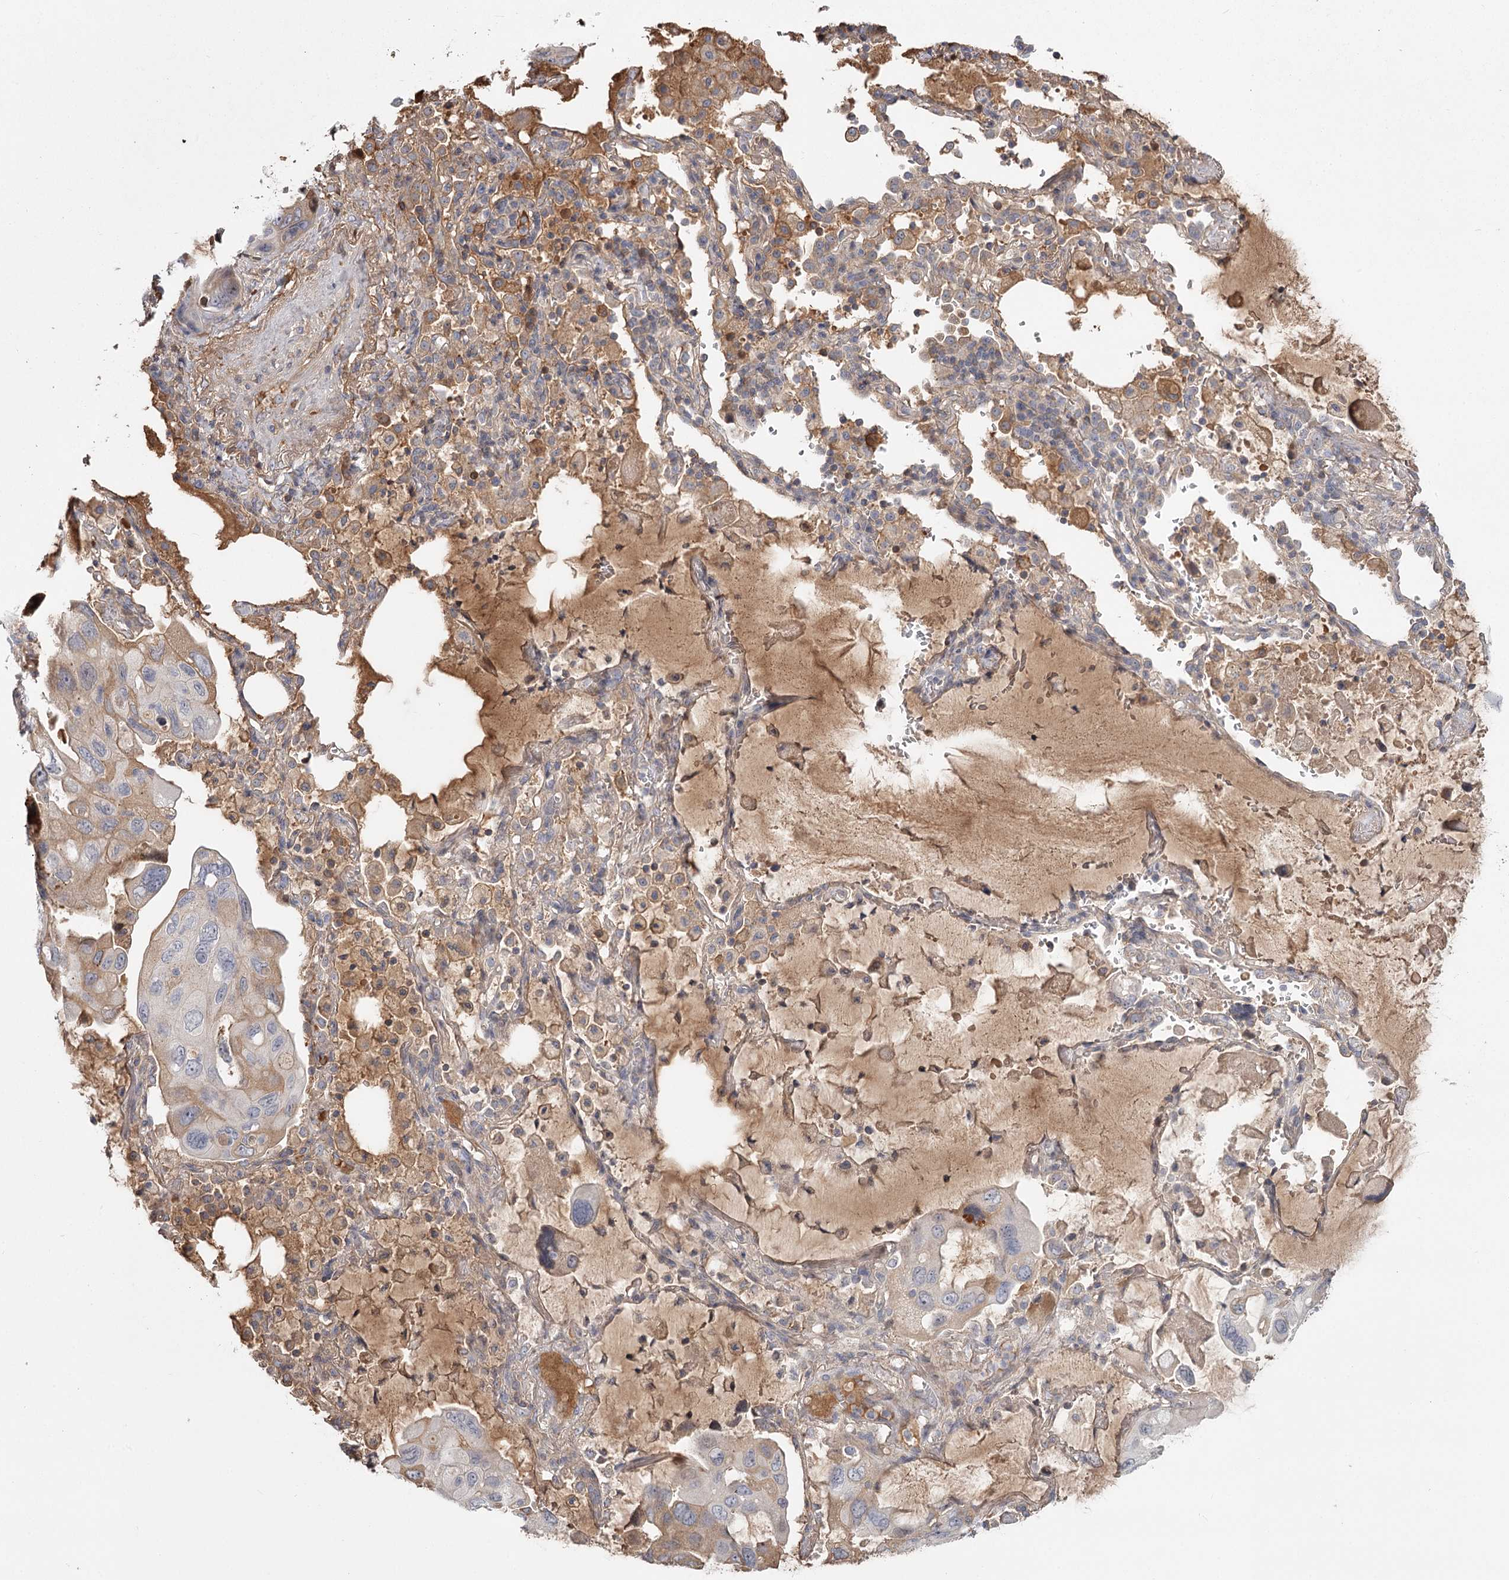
{"staining": {"intensity": "moderate", "quantity": "<25%", "location": "cytoplasmic/membranous"}, "tissue": "lung cancer", "cell_type": "Tumor cells", "image_type": "cancer", "snomed": [{"axis": "morphology", "description": "Squamous cell carcinoma, NOS"}, {"axis": "topography", "description": "Lung"}], "caption": "The immunohistochemical stain highlights moderate cytoplasmic/membranous staining in tumor cells of squamous cell carcinoma (lung) tissue. Immunohistochemistry (ihc) stains the protein of interest in brown and the nuclei are stained blue.", "gene": "DHRS9", "patient": {"sex": "female", "age": 73}}